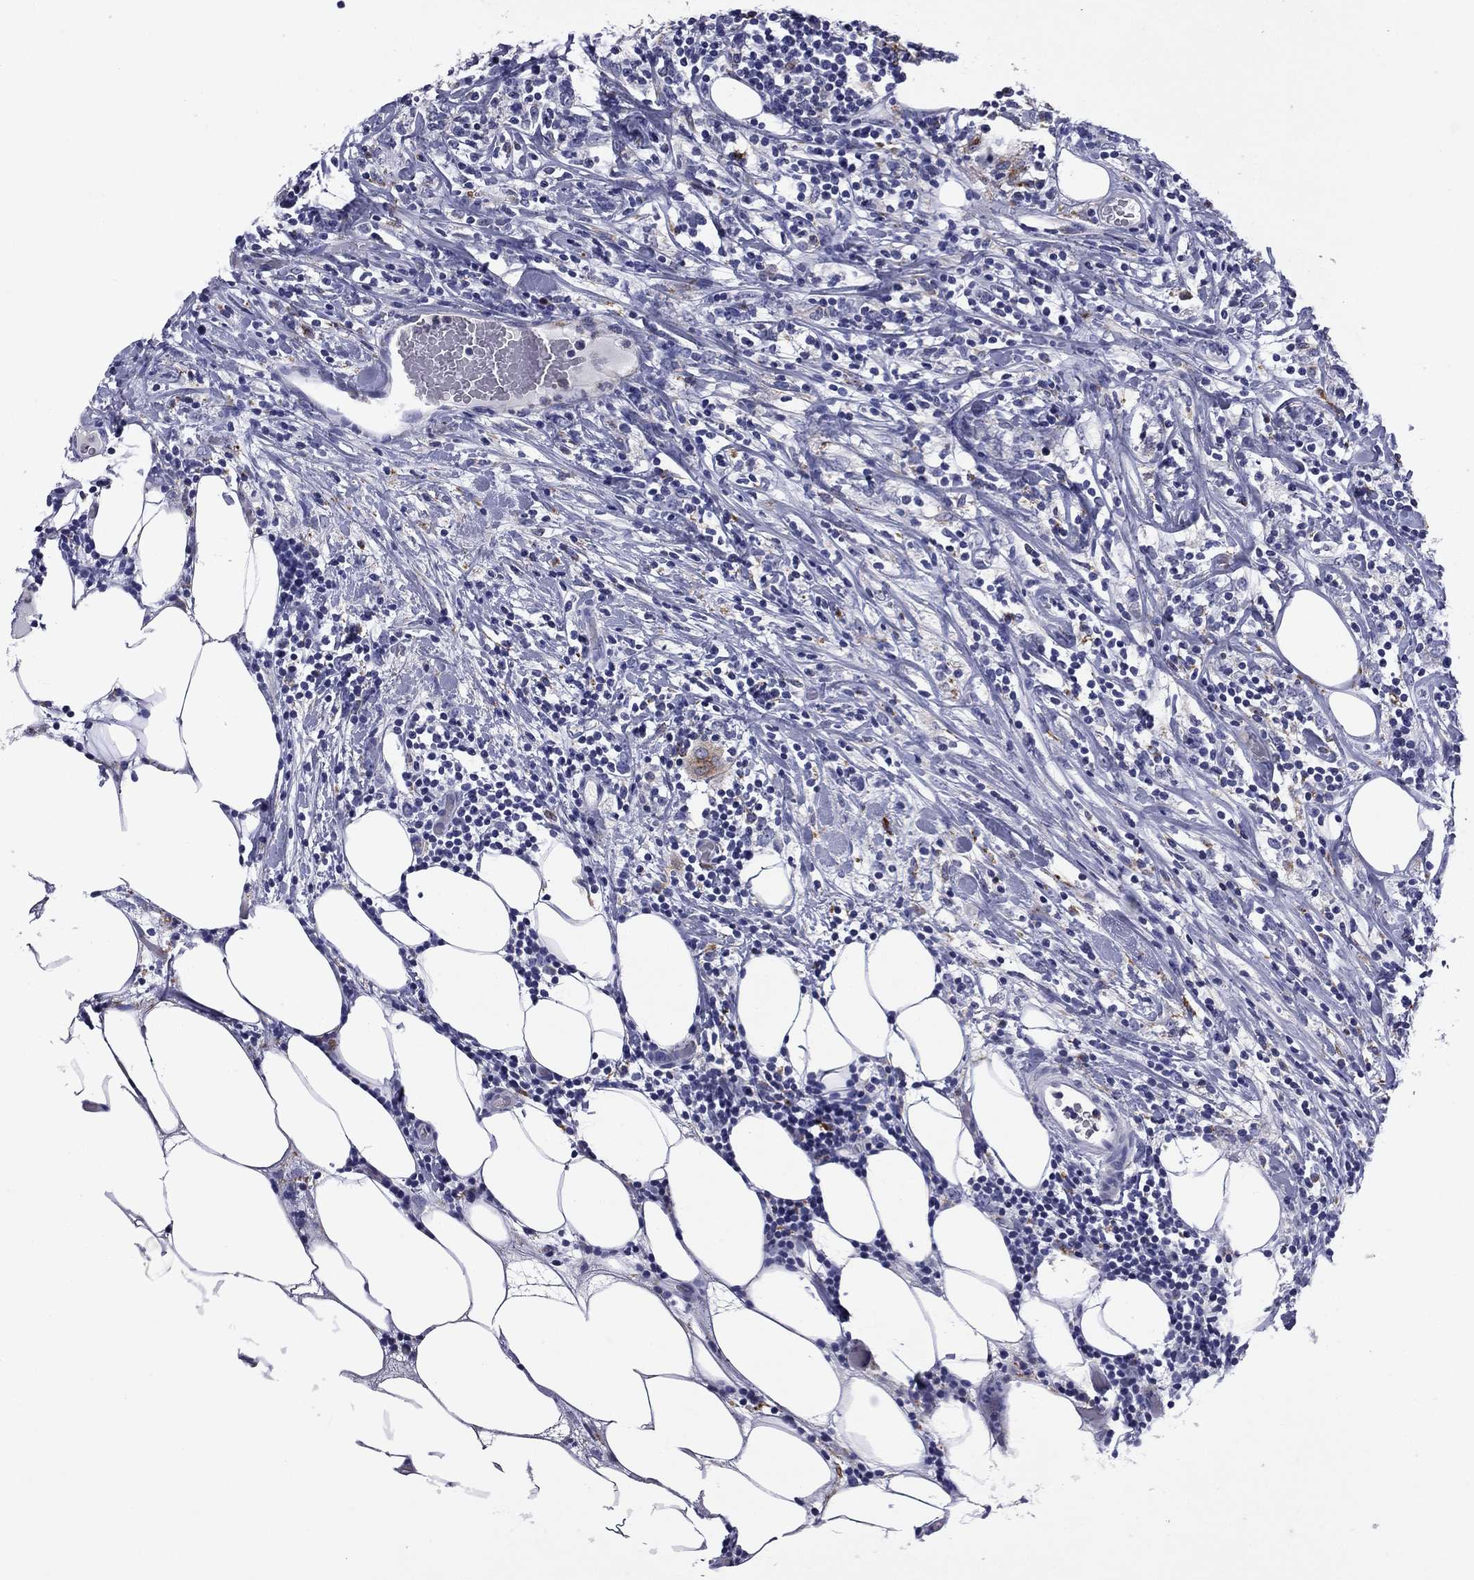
{"staining": {"intensity": "negative", "quantity": "none", "location": "none"}, "tissue": "lymphoma", "cell_type": "Tumor cells", "image_type": "cancer", "snomed": [{"axis": "morphology", "description": "Malignant lymphoma, non-Hodgkin's type, High grade"}, {"axis": "topography", "description": "Lymph node"}], "caption": "Tumor cells show no significant protein staining in high-grade malignant lymphoma, non-Hodgkin's type.", "gene": "MADCAM1", "patient": {"sex": "female", "age": 84}}